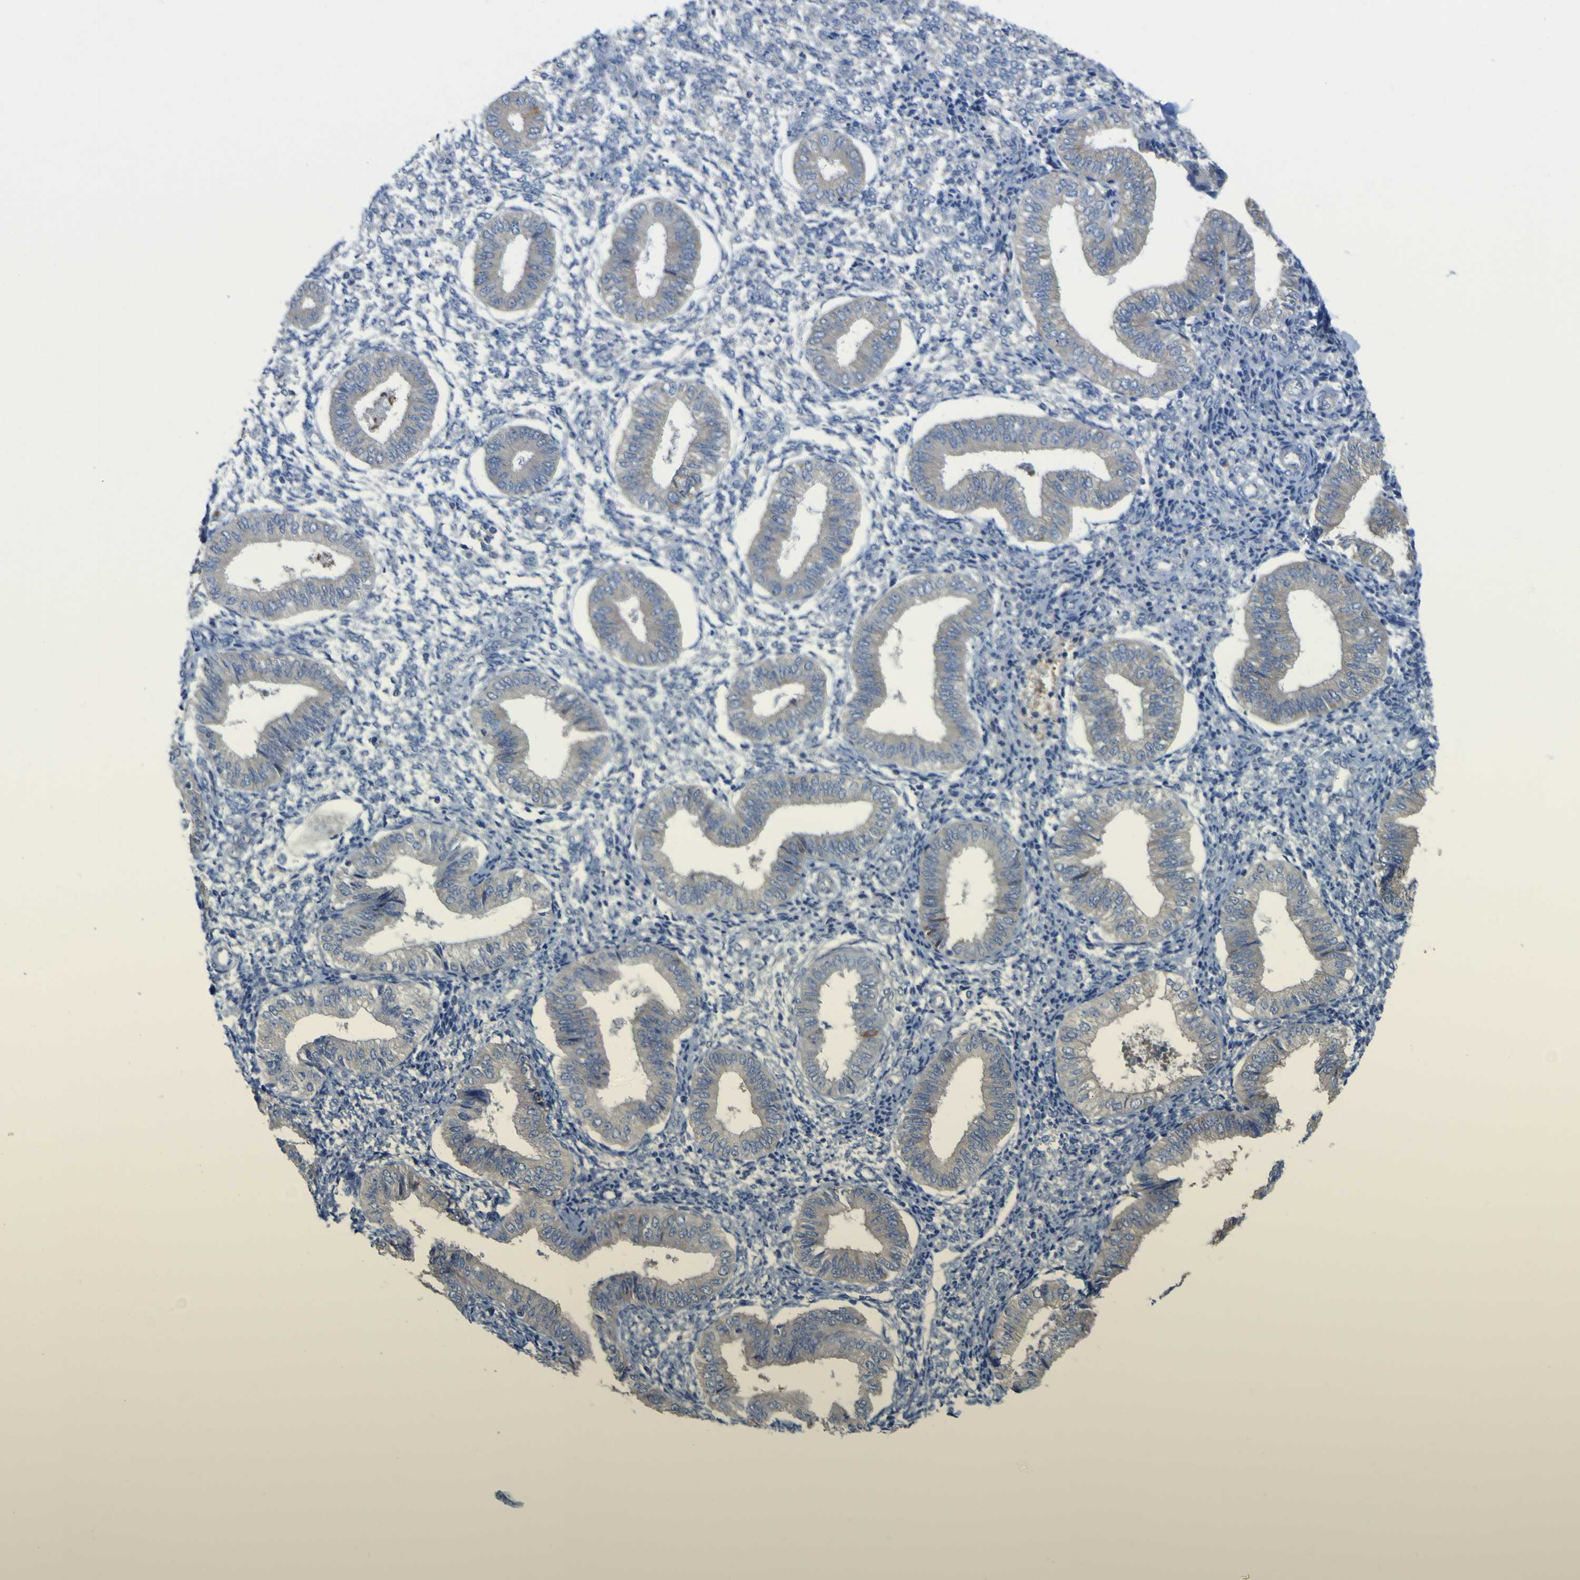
{"staining": {"intensity": "negative", "quantity": "none", "location": "none"}, "tissue": "endometrium", "cell_type": "Cells in endometrial stroma", "image_type": "normal", "snomed": [{"axis": "morphology", "description": "Normal tissue, NOS"}, {"axis": "topography", "description": "Endometrium"}], "caption": "The micrograph reveals no significant staining in cells in endometrial stroma of endometrium. (DAB immunohistochemistry, high magnification).", "gene": "MYEOV", "patient": {"sex": "female", "age": 50}}